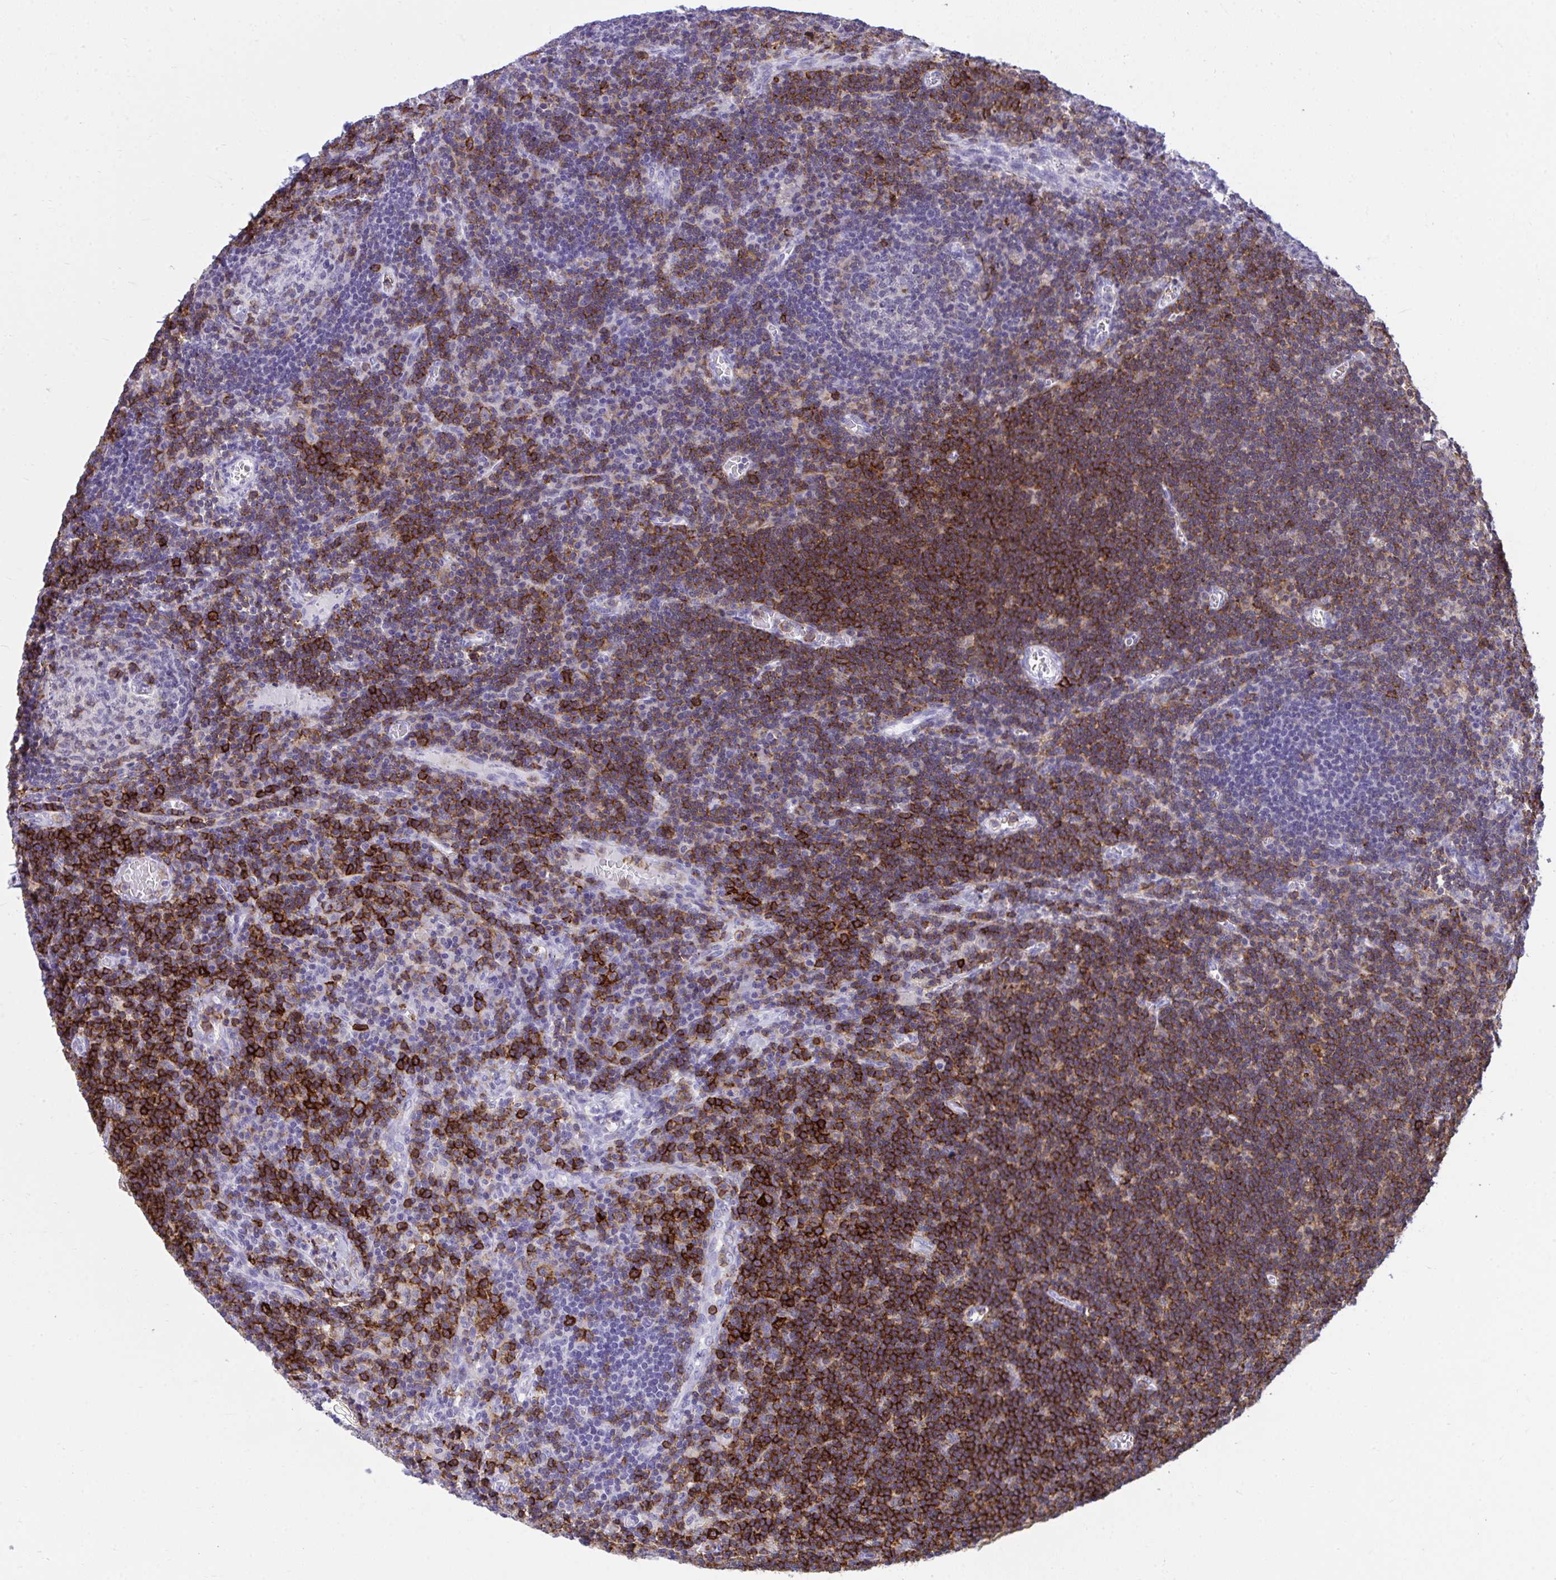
{"staining": {"intensity": "moderate", "quantity": "<25%", "location": "cytoplasmic/membranous"}, "tissue": "lymph node", "cell_type": "Germinal center cells", "image_type": "normal", "snomed": [{"axis": "morphology", "description": "Normal tissue, NOS"}, {"axis": "topography", "description": "Lymph node"}], "caption": "This photomicrograph shows unremarkable lymph node stained with immunohistochemistry (IHC) to label a protein in brown. The cytoplasmic/membranous of germinal center cells show moderate positivity for the protein. Nuclei are counter-stained blue.", "gene": "SPN", "patient": {"sex": "male", "age": 67}}